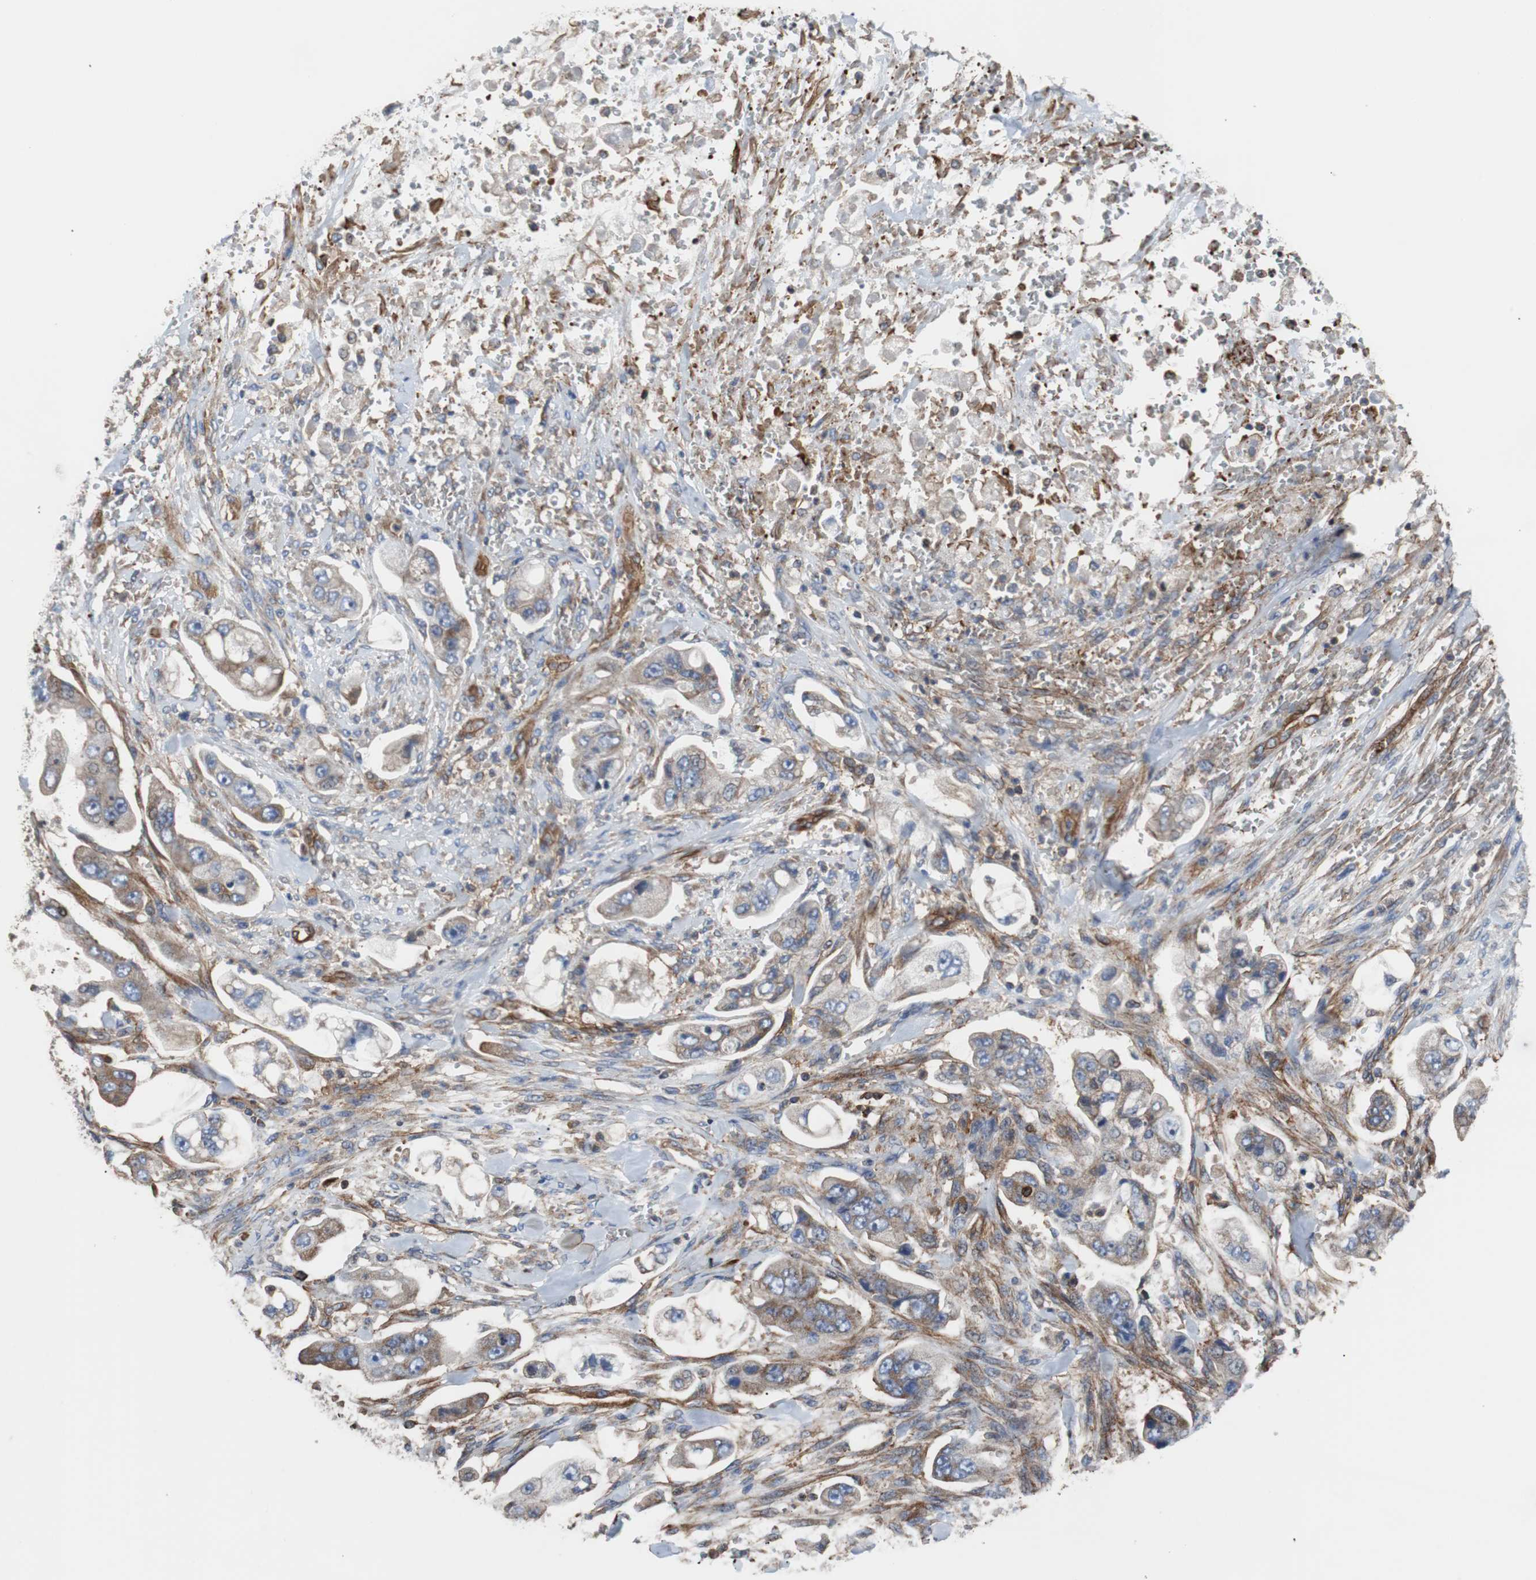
{"staining": {"intensity": "moderate", "quantity": ">75%", "location": "cytoplasmic/membranous"}, "tissue": "stomach cancer", "cell_type": "Tumor cells", "image_type": "cancer", "snomed": [{"axis": "morphology", "description": "Adenocarcinoma, NOS"}, {"axis": "topography", "description": "Stomach"}], "caption": "Stomach adenocarcinoma was stained to show a protein in brown. There is medium levels of moderate cytoplasmic/membranous positivity in approximately >75% of tumor cells. The staining was performed using DAB (3,3'-diaminobenzidine) to visualize the protein expression in brown, while the nuclei were stained in blue with hematoxylin (Magnification: 20x).", "gene": "PLCG2", "patient": {"sex": "male", "age": 62}}